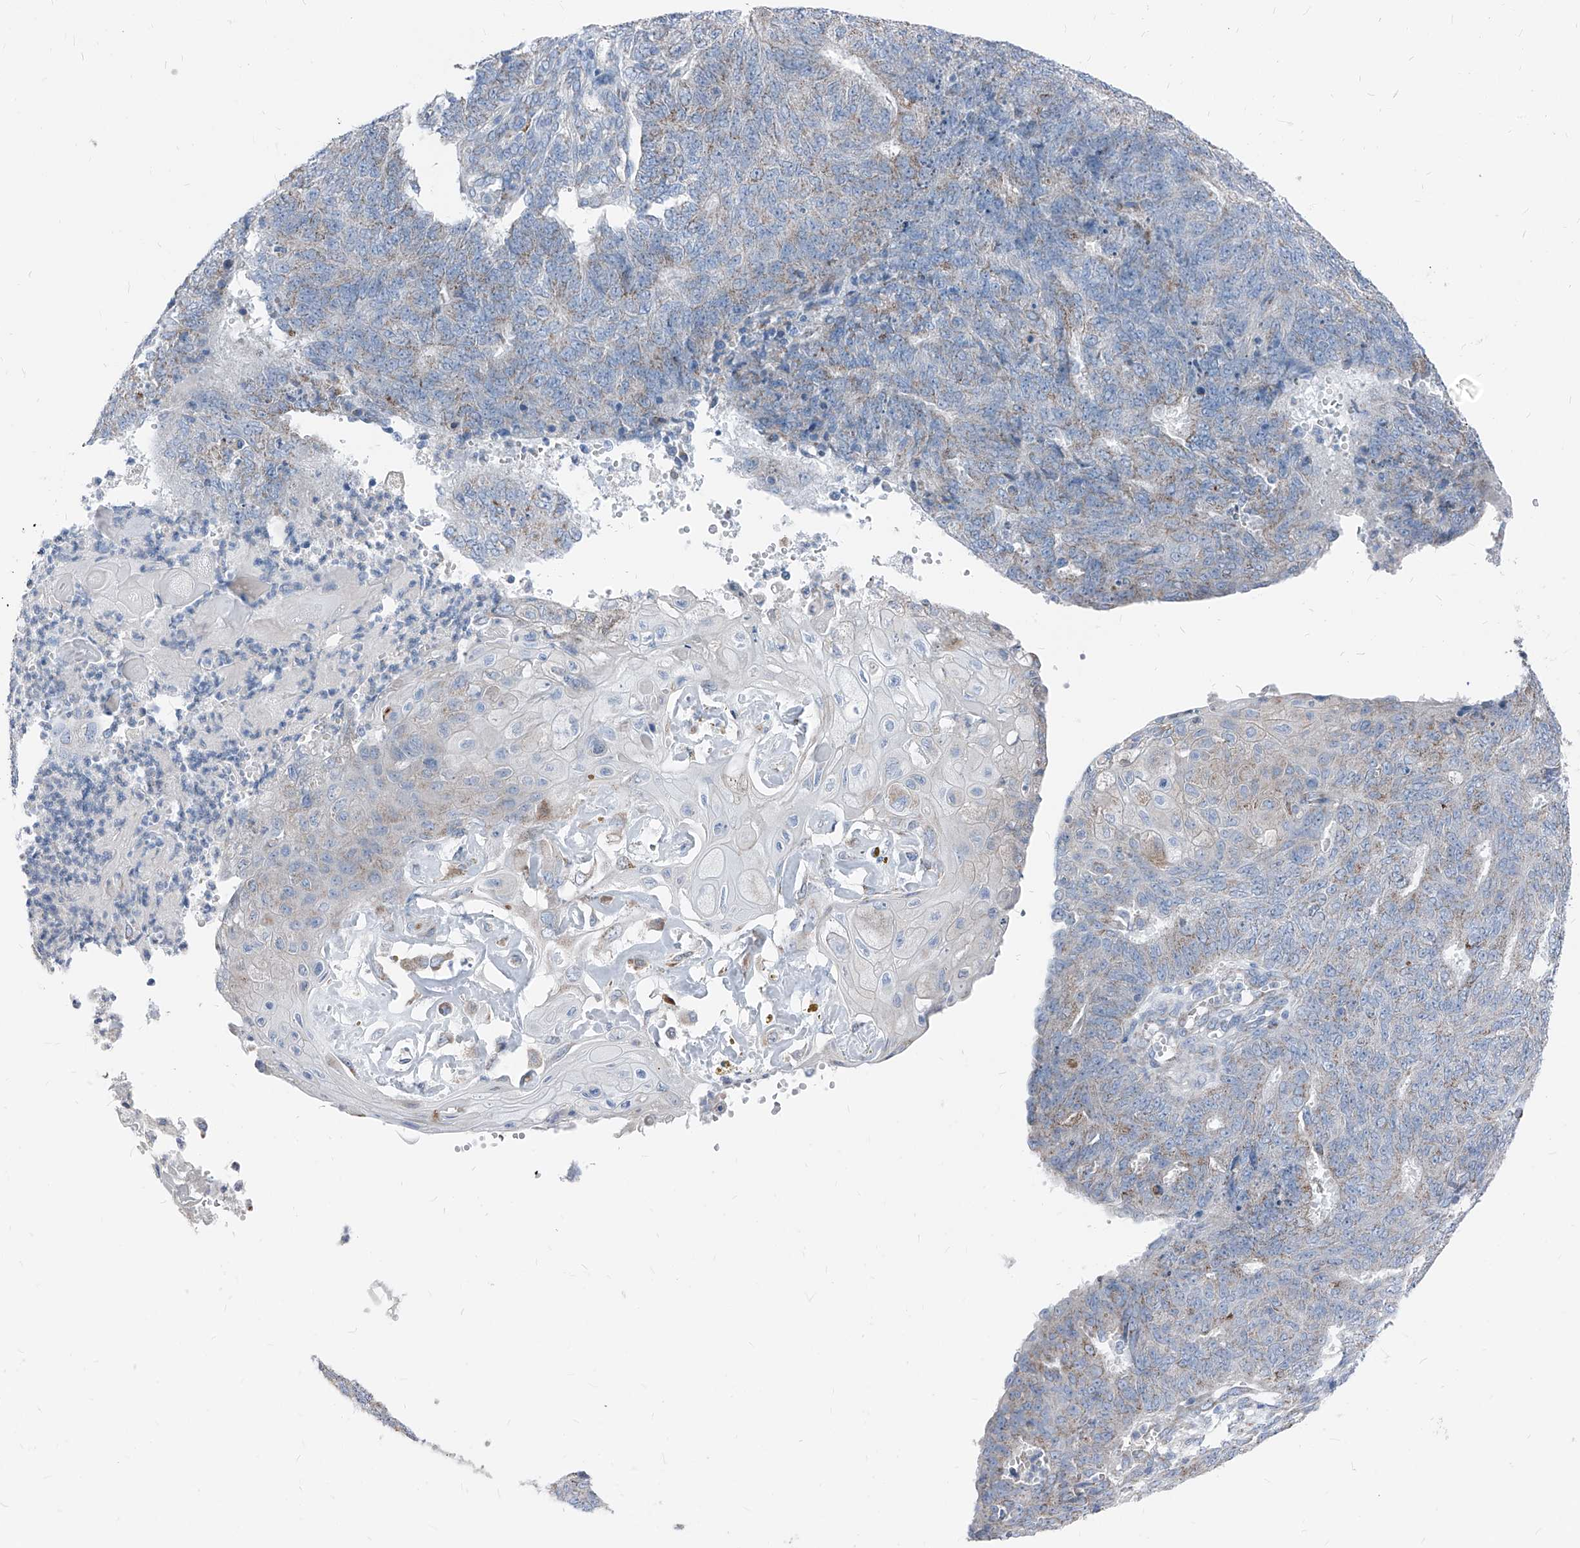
{"staining": {"intensity": "weak", "quantity": "<25%", "location": "cytoplasmic/membranous"}, "tissue": "endometrial cancer", "cell_type": "Tumor cells", "image_type": "cancer", "snomed": [{"axis": "morphology", "description": "Adenocarcinoma, NOS"}, {"axis": "topography", "description": "Endometrium"}], "caption": "The image shows no staining of tumor cells in endometrial cancer.", "gene": "AGPS", "patient": {"sex": "female", "age": 32}}